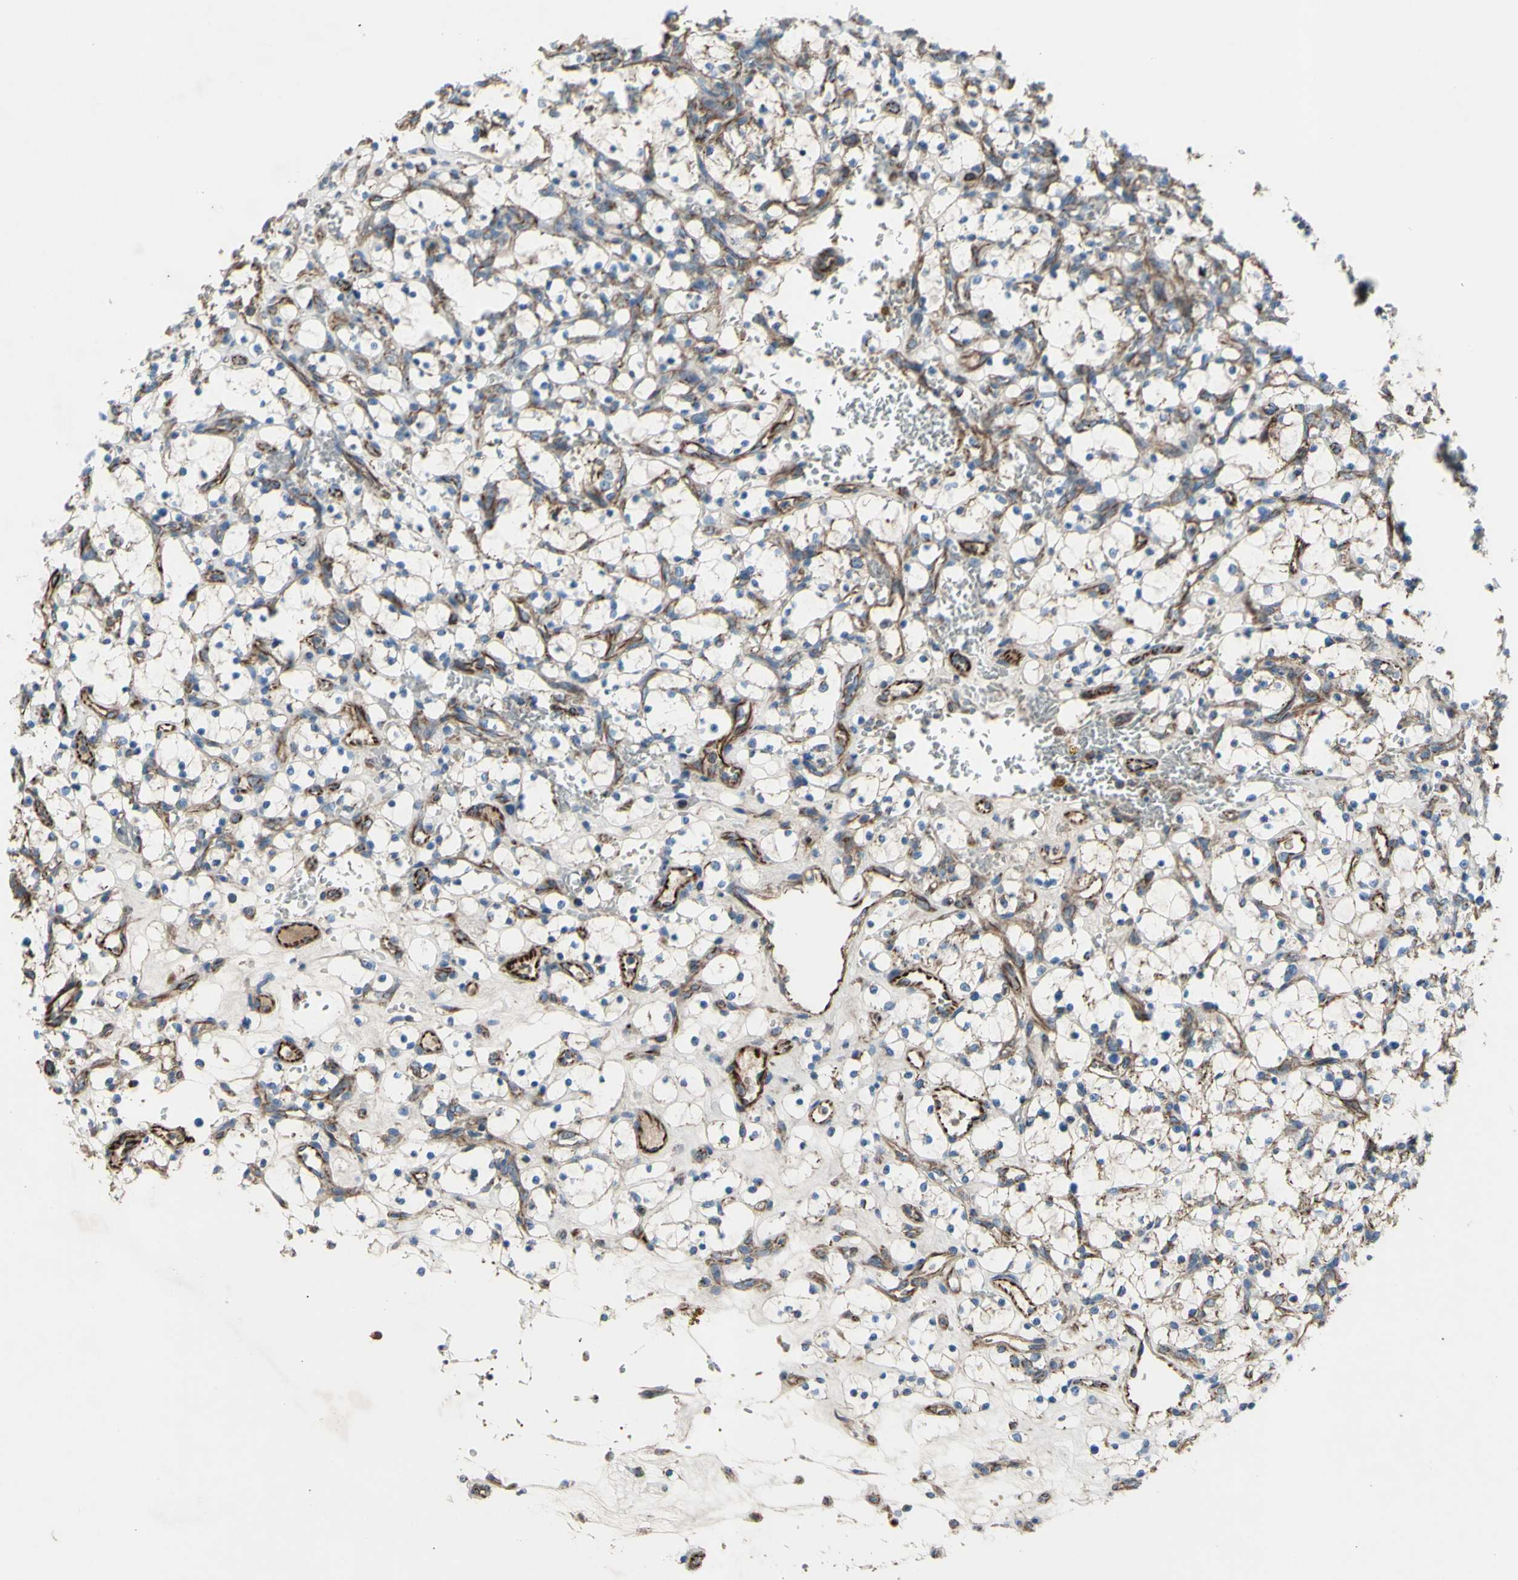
{"staining": {"intensity": "weak", "quantity": ">75%", "location": "cytoplasmic/membranous"}, "tissue": "renal cancer", "cell_type": "Tumor cells", "image_type": "cancer", "snomed": [{"axis": "morphology", "description": "Adenocarcinoma, NOS"}, {"axis": "topography", "description": "Kidney"}], "caption": "Brown immunohistochemical staining in human renal adenocarcinoma exhibits weak cytoplasmic/membranous expression in approximately >75% of tumor cells. (Brightfield microscopy of DAB IHC at high magnification).", "gene": "EMC7", "patient": {"sex": "female", "age": 69}}